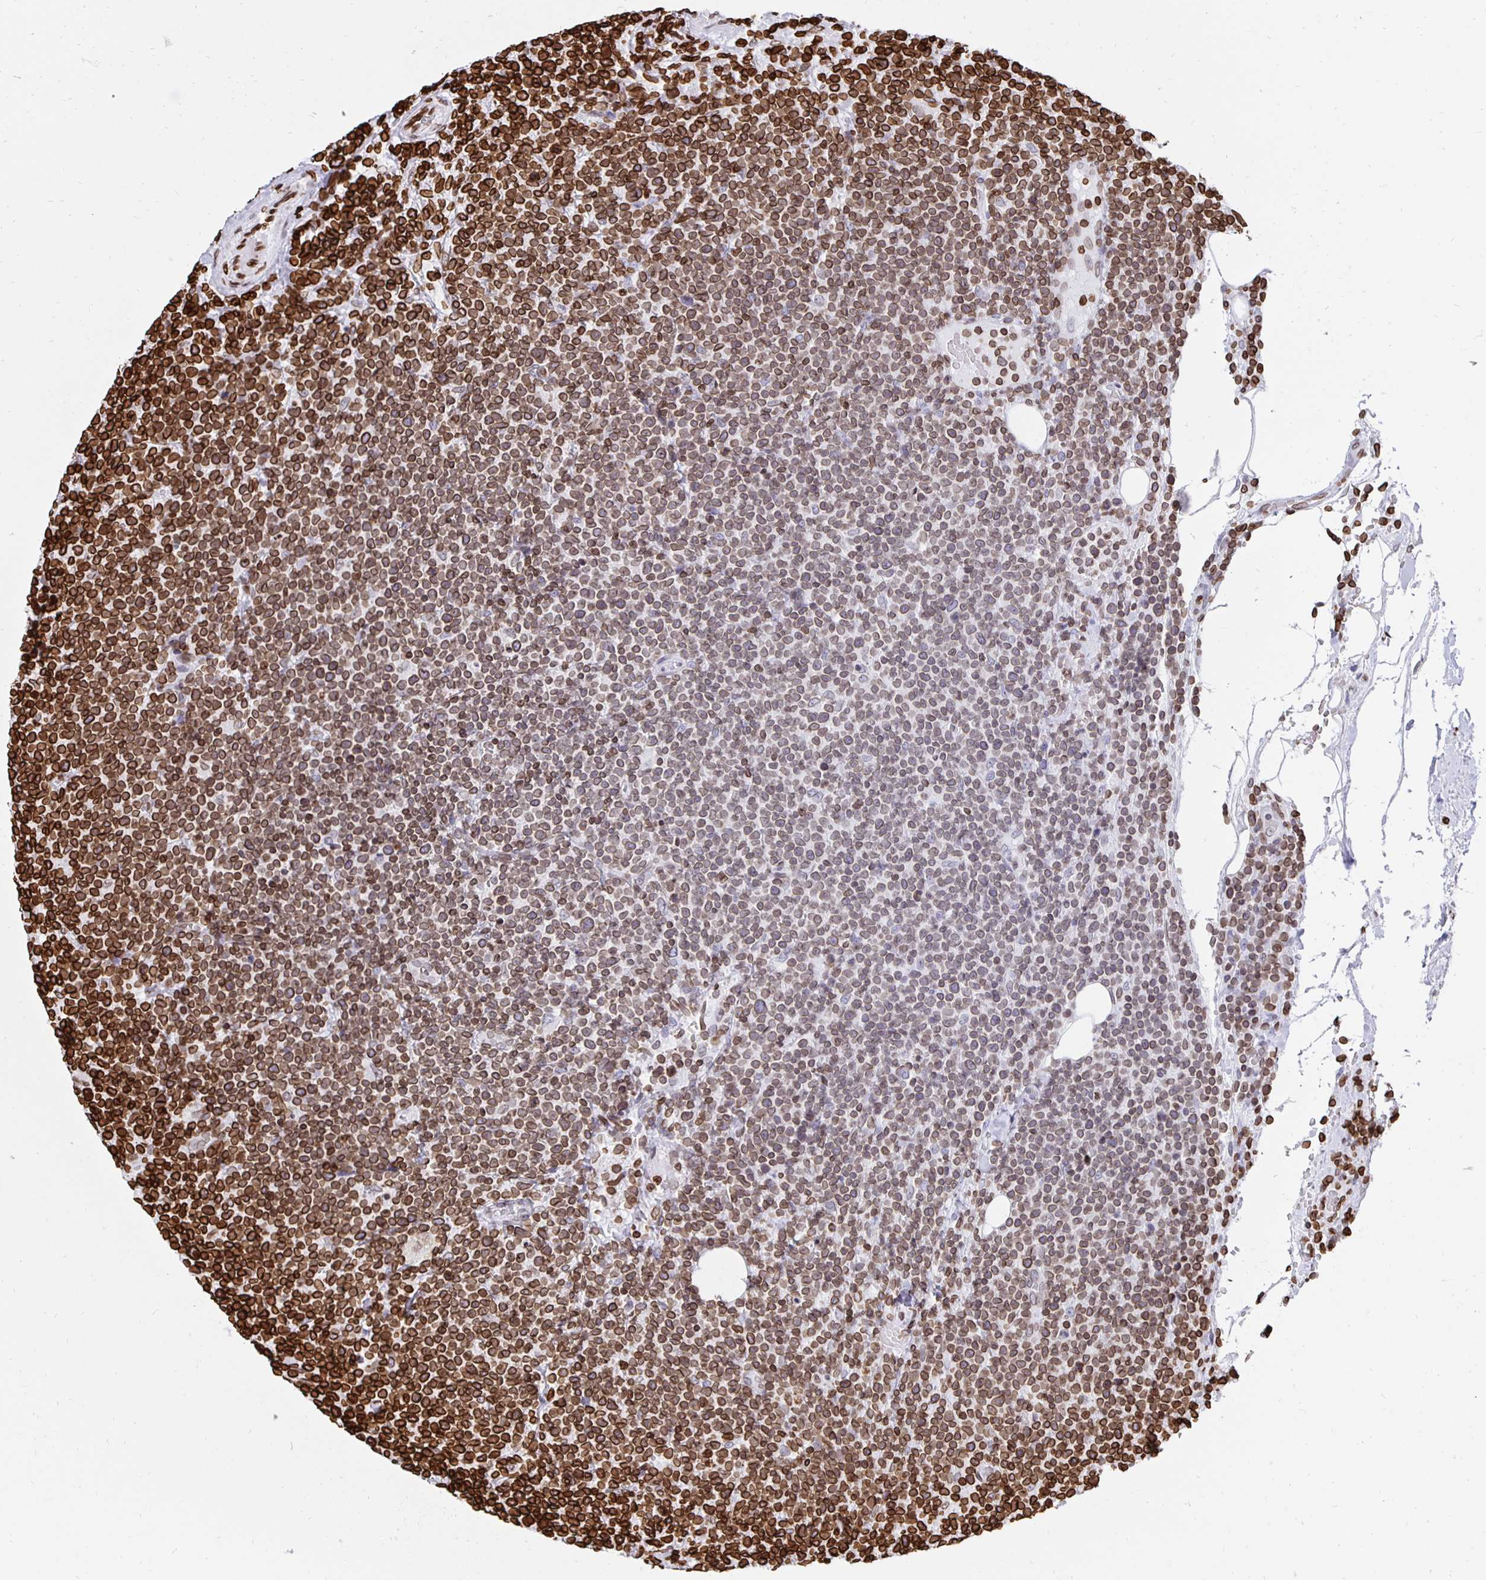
{"staining": {"intensity": "moderate", "quantity": "25%-75%", "location": "cytoplasmic/membranous,nuclear"}, "tissue": "lymphoma", "cell_type": "Tumor cells", "image_type": "cancer", "snomed": [{"axis": "morphology", "description": "Malignant lymphoma, non-Hodgkin's type, High grade"}, {"axis": "topography", "description": "Lymph node"}], "caption": "IHC staining of malignant lymphoma, non-Hodgkin's type (high-grade), which reveals medium levels of moderate cytoplasmic/membranous and nuclear positivity in about 25%-75% of tumor cells indicating moderate cytoplasmic/membranous and nuclear protein expression. The staining was performed using DAB (brown) for protein detection and nuclei were counterstained in hematoxylin (blue).", "gene": "LMNB1", "patient": {"sex": "male", "age": 61}}